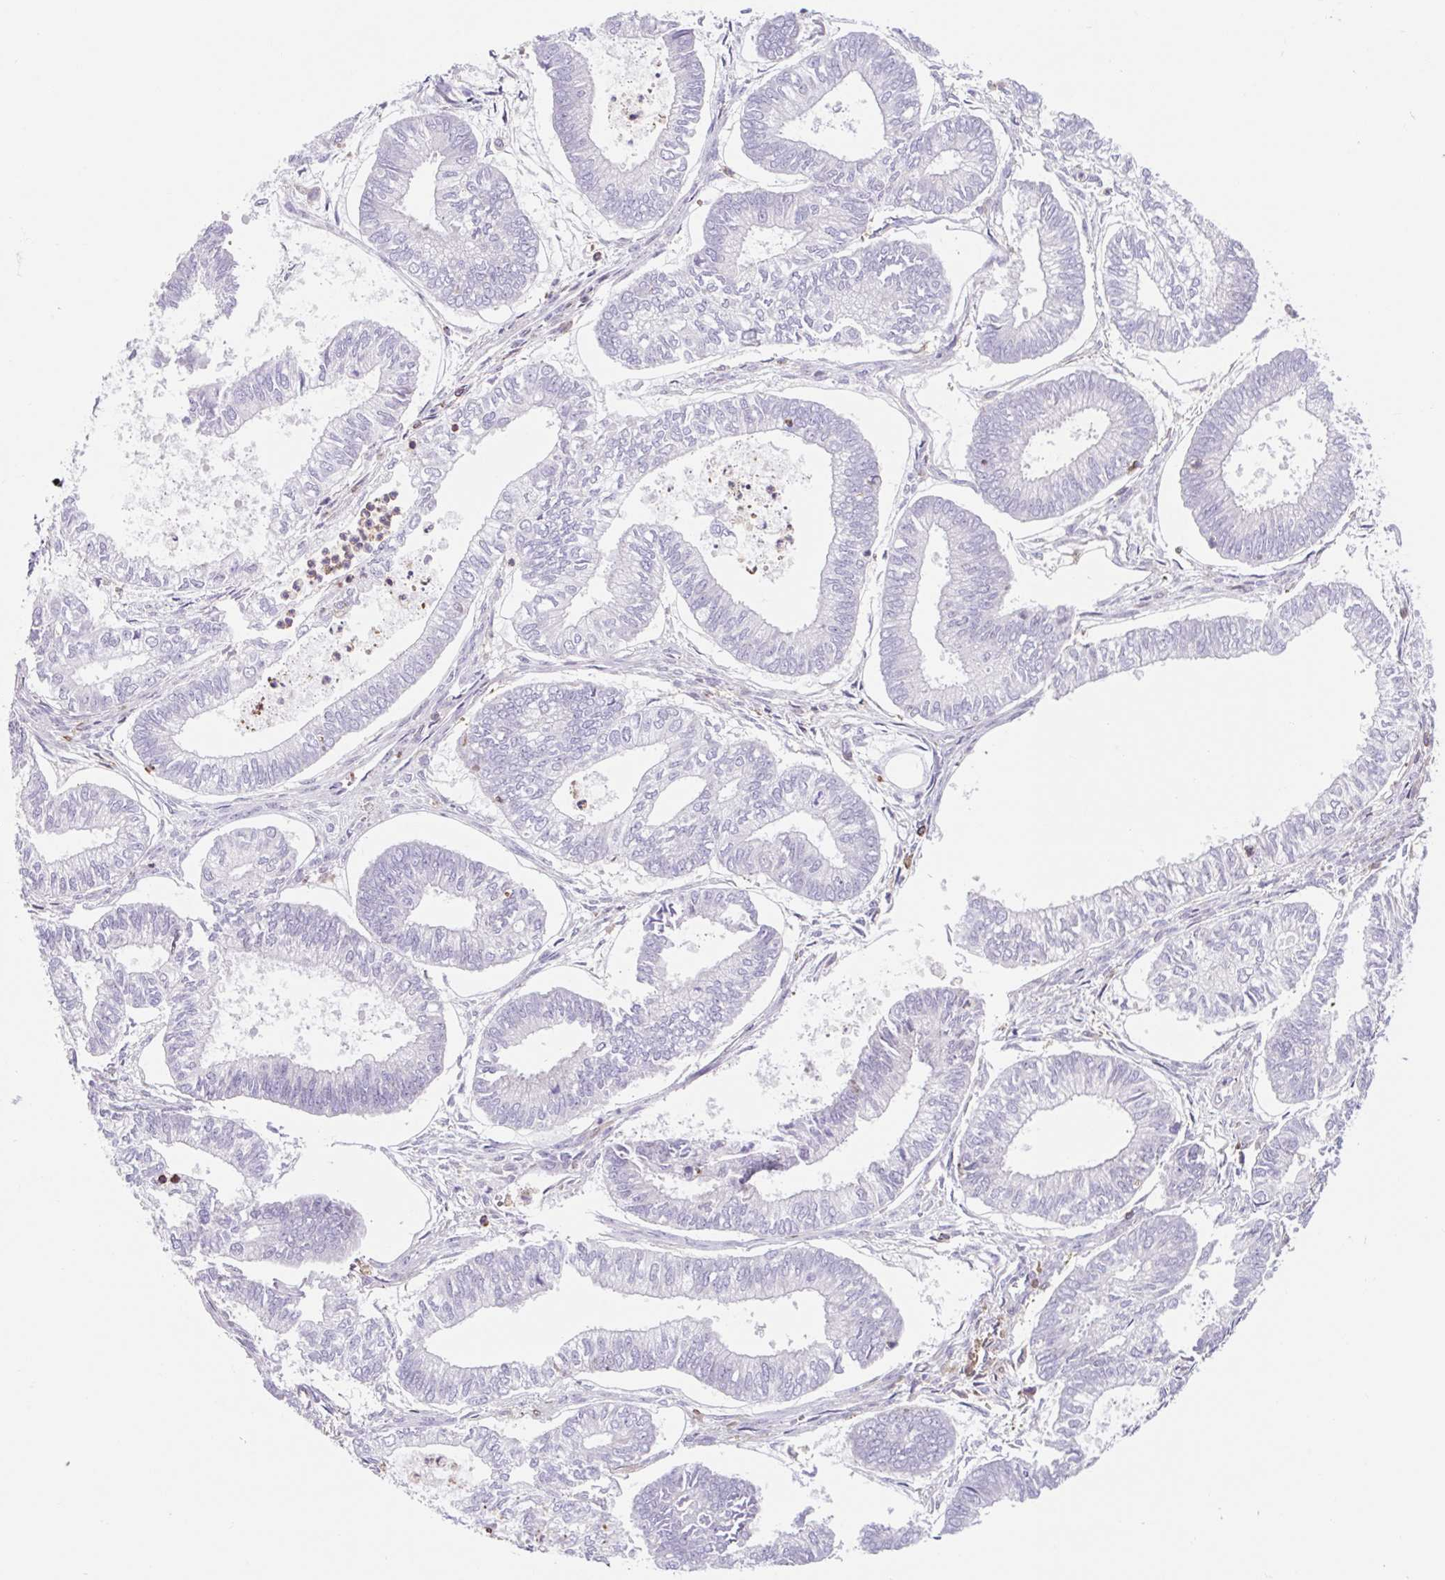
{"staining": {"intensity": "negative", "quantity": "none", "location": "none"}, "tissue": "ovarian cancer", "cell_type": "Tumor cells", "image_type": "cancer", "snomed": [{"axis": "morphology", "description": "Carcinoma, endometroid"}, {"axis": "topography", "description": "Ovary"}], "caption": "This micrograph is of ovarian cancer stained with immunohistochemistry (IHC) to label a protein in brown with the nuclei are counter-stained blue. There is no positivity in tumor cells.", "gene": "TPRG1", "patient": {"sex": "female", "age": 64}}